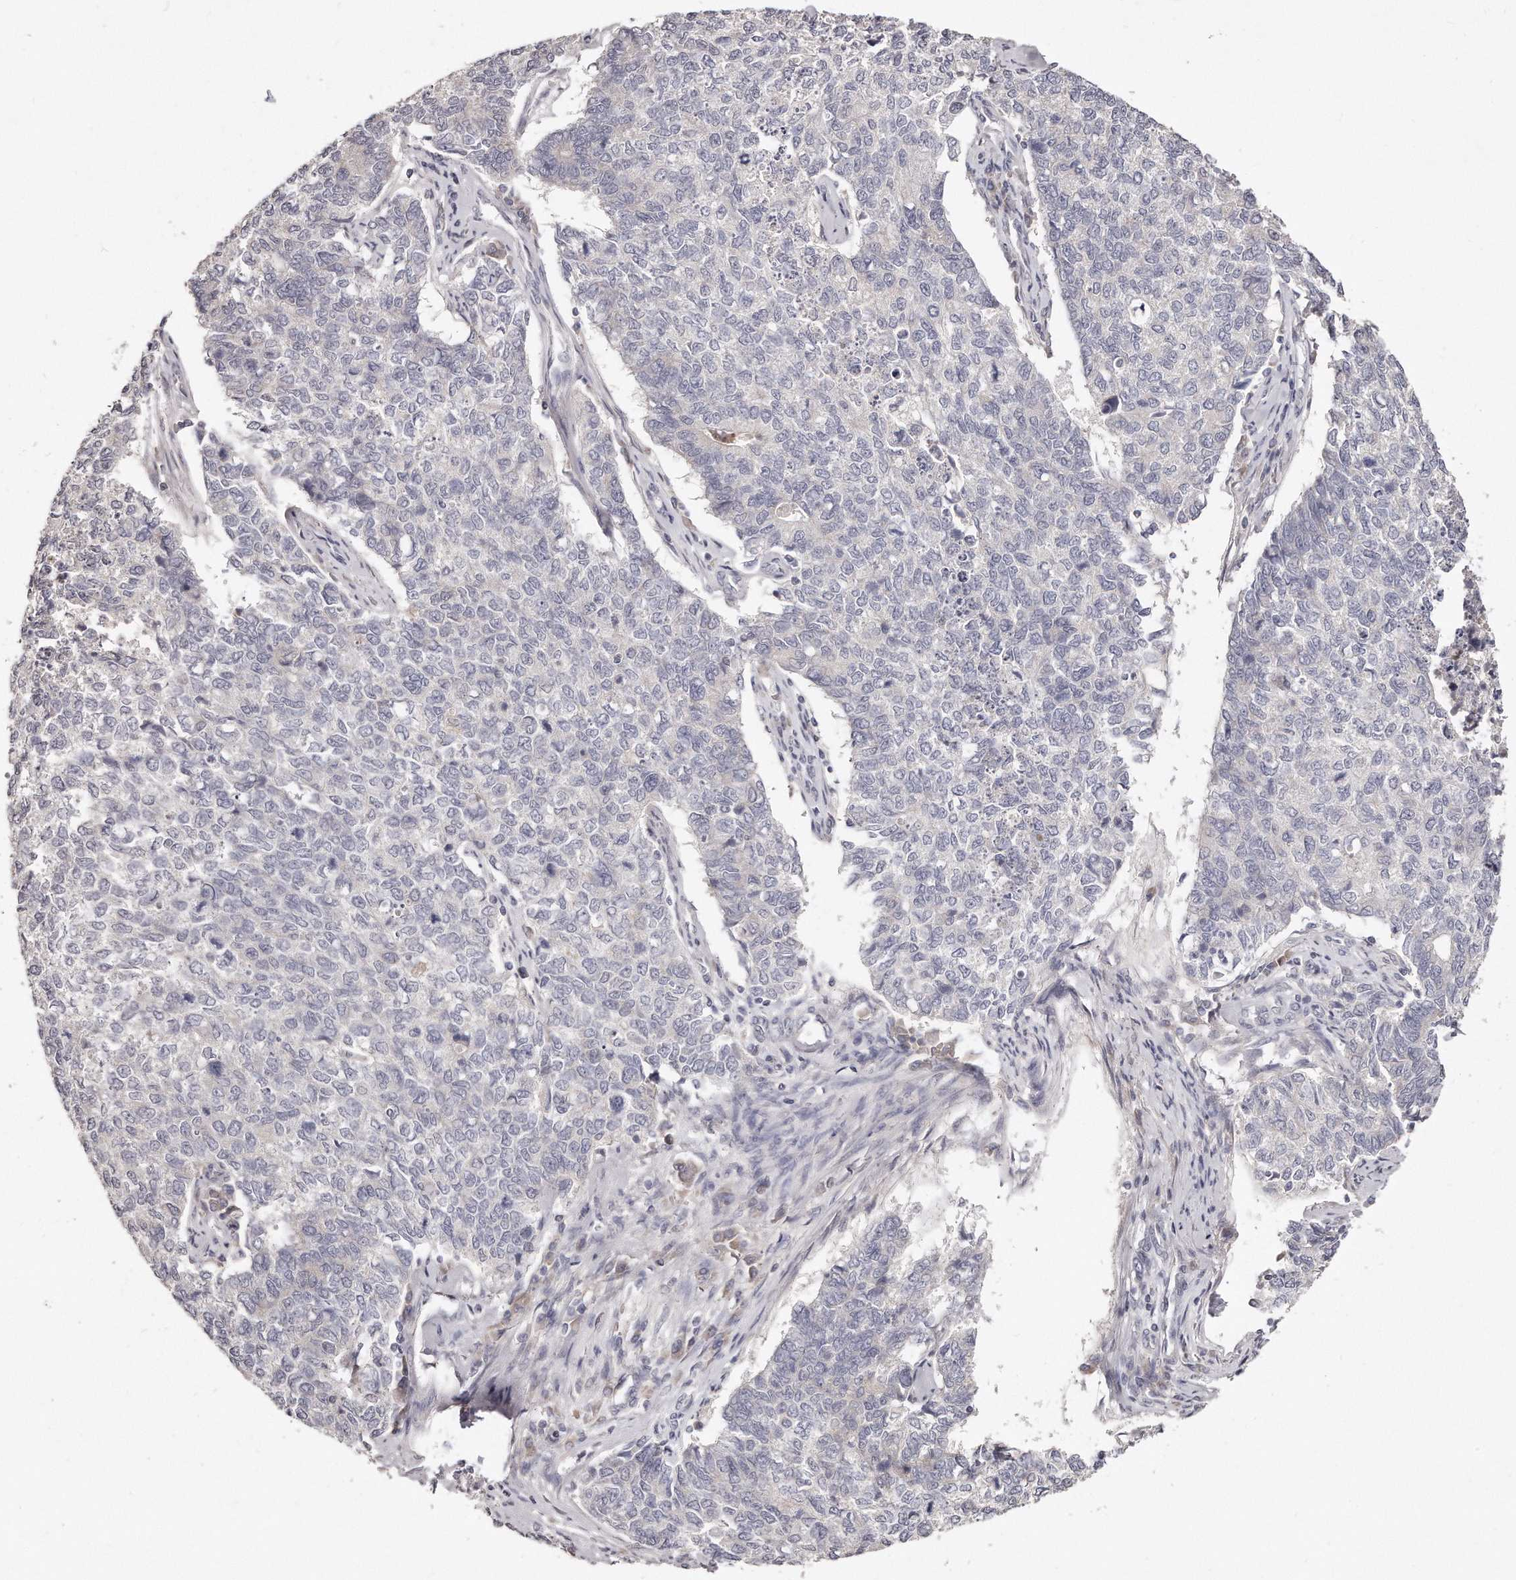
{"staining": {"intensity": "negative", "quantity": "none", "location": "none"}, "tissue": "cervical cancer", "cell_type": "Tumor cells", "image_type": "cancer", "snomed": [{"axis": "morphology", "description": "Squamous cell carcinoma, NOS"}, {"axis": "topography", "description": "Cervix"}], "caption": "Protein analysis of cervical squamous cell carcinoma exhibits no significant positivity in tumor cells.", "gene": "TTLL4", "patient": {"sex": "female", "age": 63}}